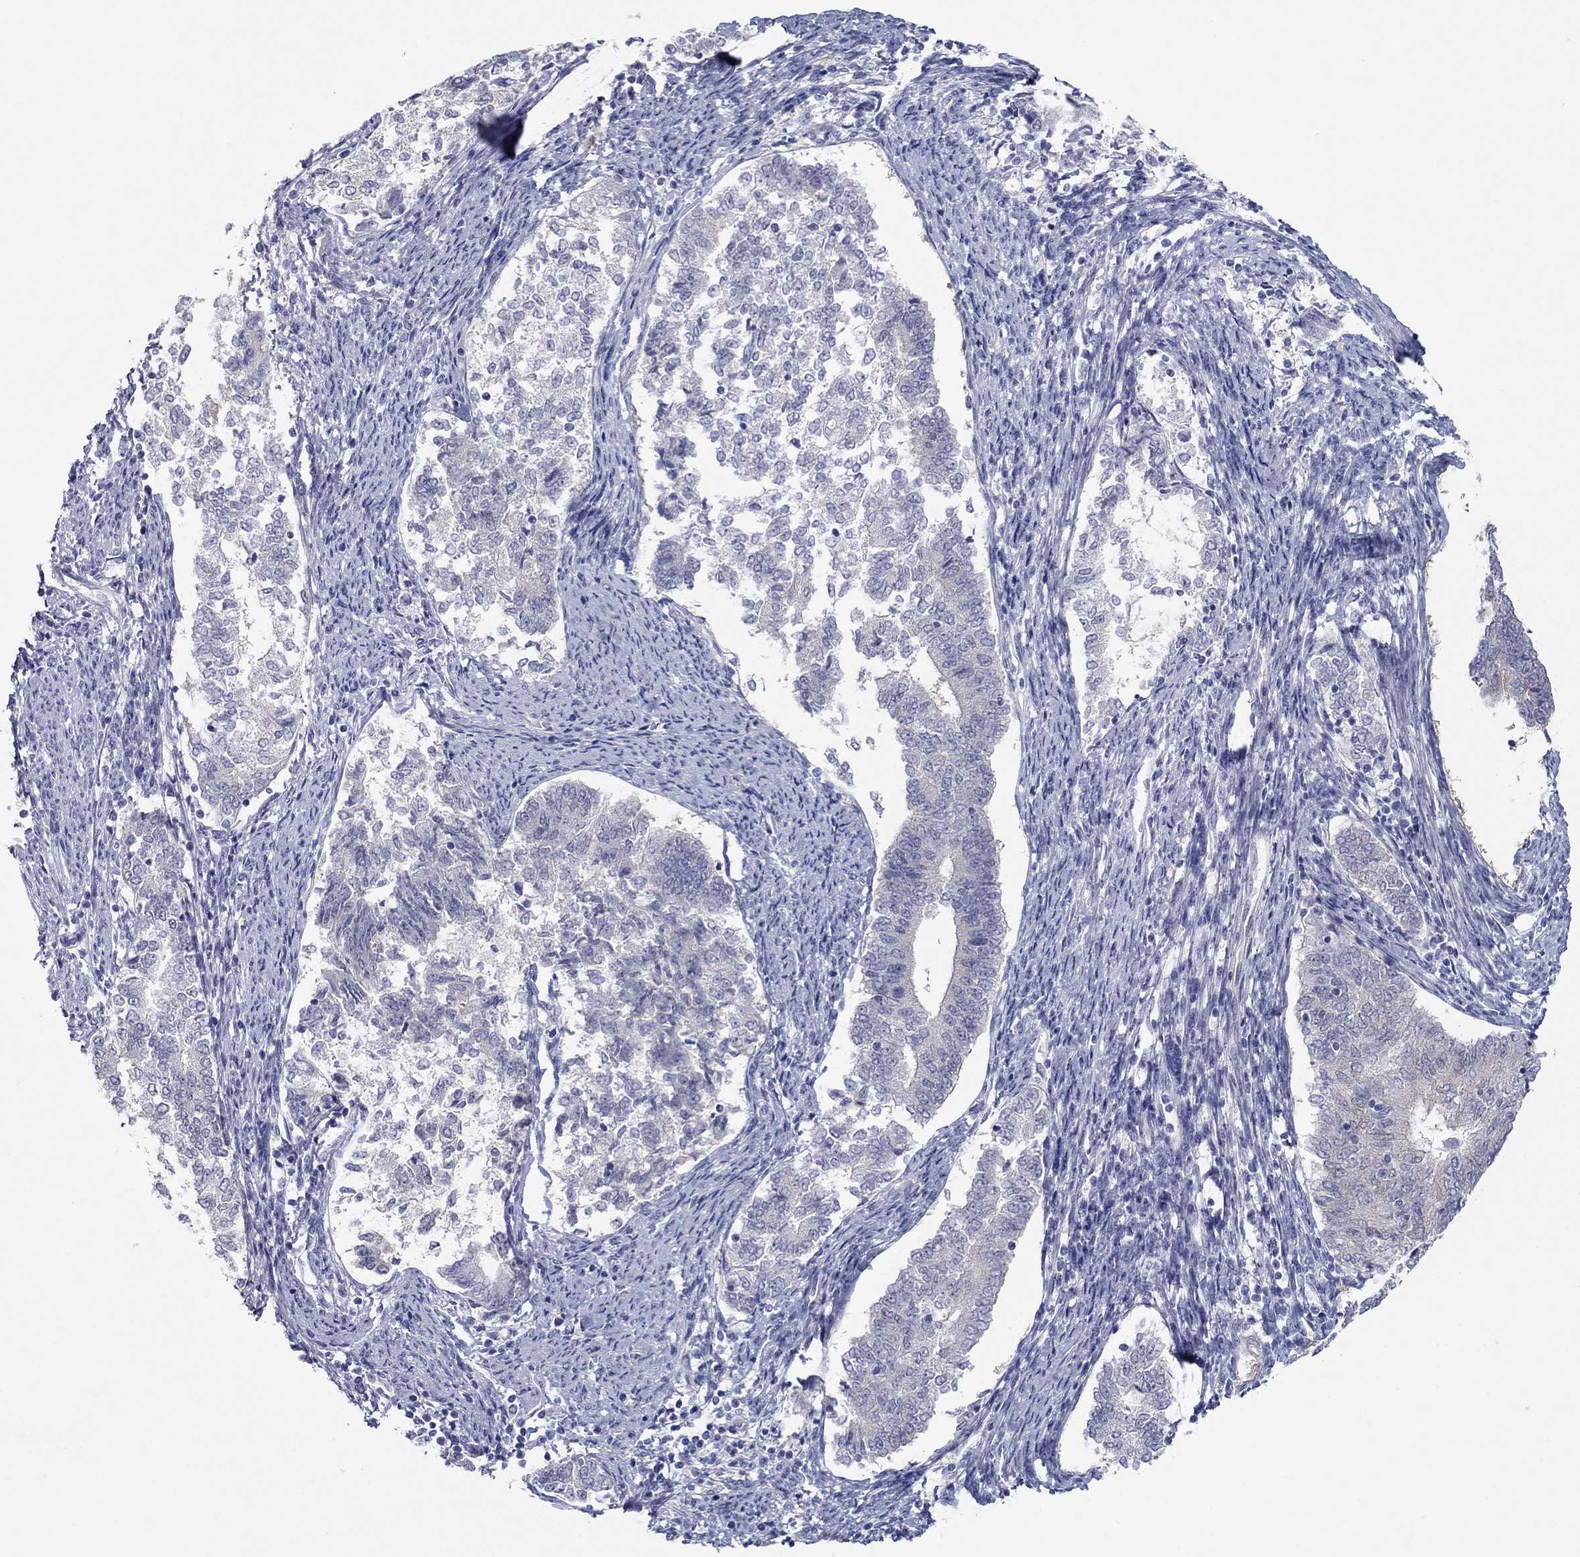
{"staining": {"intensity": "negative", "quantity": "none", "location": "none"}, "tissue": "endometrial cancer", "cell_type": "Tumor cells", "image_type": "cancer", "snomed": [{"axis": "morphology", "description": "Adenocarcinoma, NOS"}, {"axis": "topography", "description": "Endometrium"}], "caption": "Endometrial cancer (adenocarcinoma) was stained to show a protein in brown. There is no significant positivity in tumor cells. (DAB (3,3'-diaminobenzidine) IHC, high magnification).", "gene": "PLS1", "patient": {"sex": "female", "age": 65}}